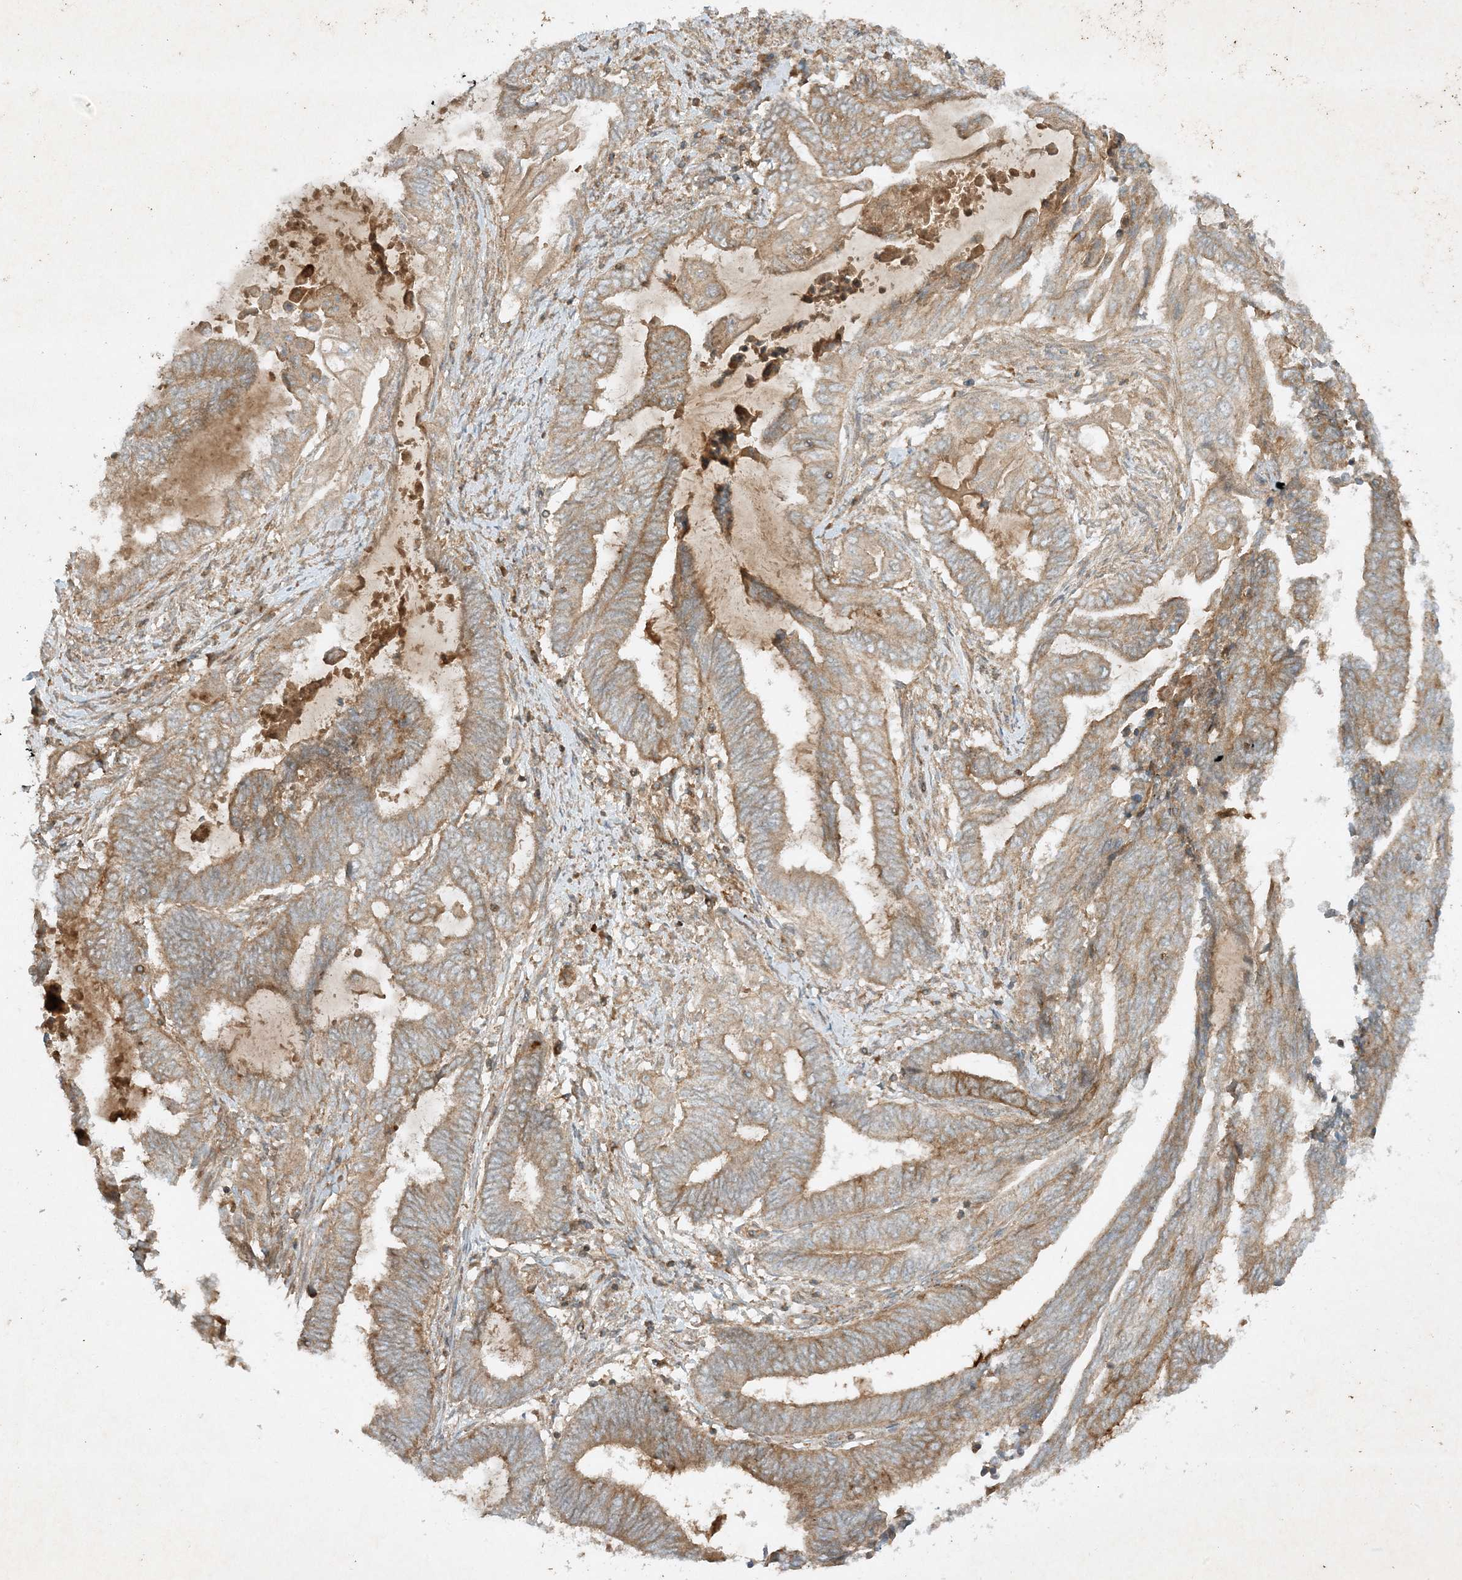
{"staining": {"intensity": "moderate", "quantity": ">75%", "location": "cytoplasmic/membranous"}, "tissue": "endometrial cancer", "cell_type": "Tumor cells", "image_type": "cancer", "snomed": [{"axis": "morphology", "description": "Adenocarcinoma, NOS"}, {"axis": "topography", "description": "Uterus"}, {"axis": "topography", "description": "Endometrium"}], "caption": "Protein staining of endometrial cancer (adenocarcinoma) tissue reveals moderate cytoplasmic/membranous expression in about >75% of tumor cells.", "gene": "XRN1", "patient": {"sex": "female", "age": 70}}